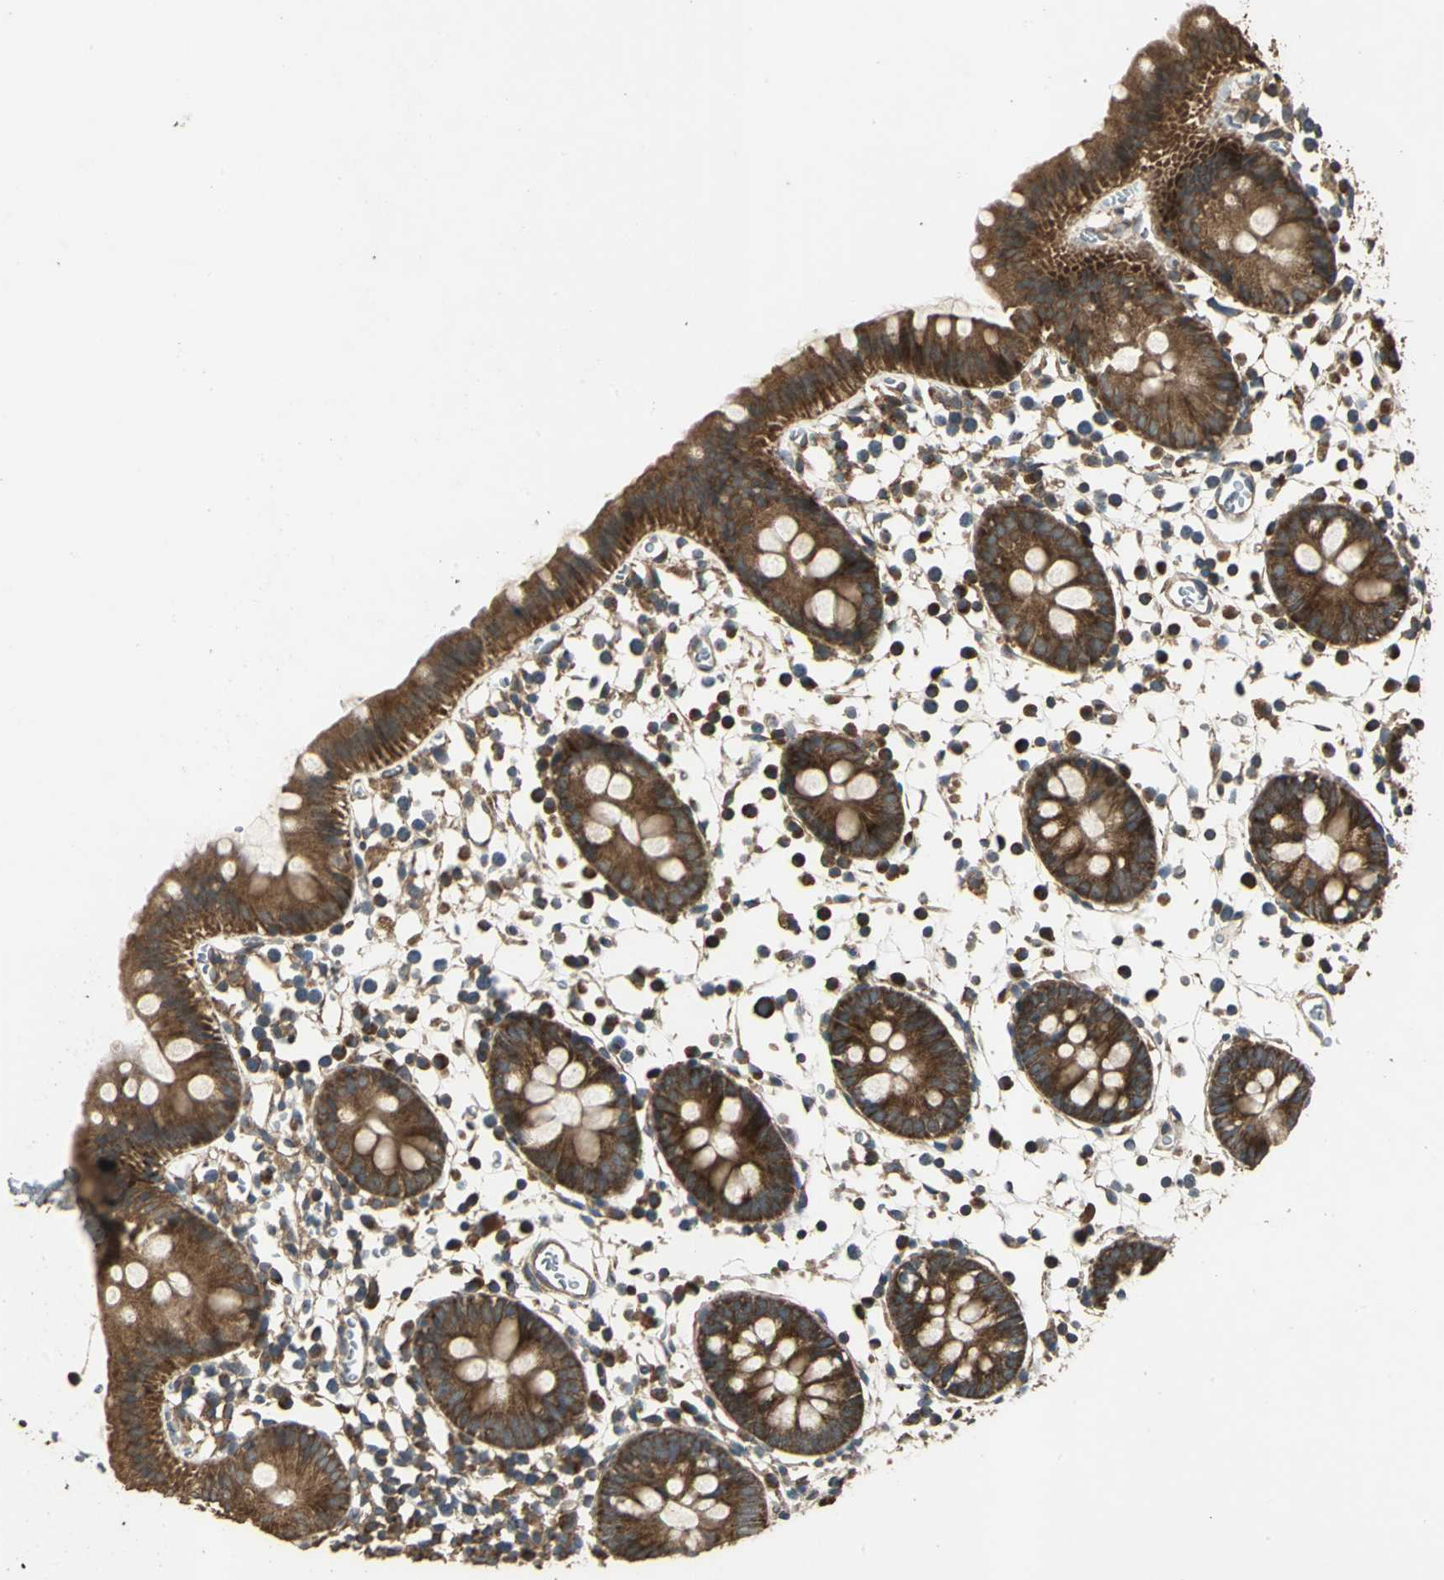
{"staining": {"intensity": "moderate", "quantity": ">75%", "location": "cytoplasmic/membranous"}, "tissue": "colon", "cell_type": "Endothelial cells", "image_type": "normal", "snomed": [{"axis": "morphology", "description": "Normal tissue, NOS"}, {"axis": "topography", "description": "Colon"}], "caption": "The micrograph demonstrates staining of benign colon, revealing moderate cytoplasmic/membranous protein staining (brown color) within endothelial cells.", "gene": "KANK1", "patient": {"sex": "male", "age": 14}}